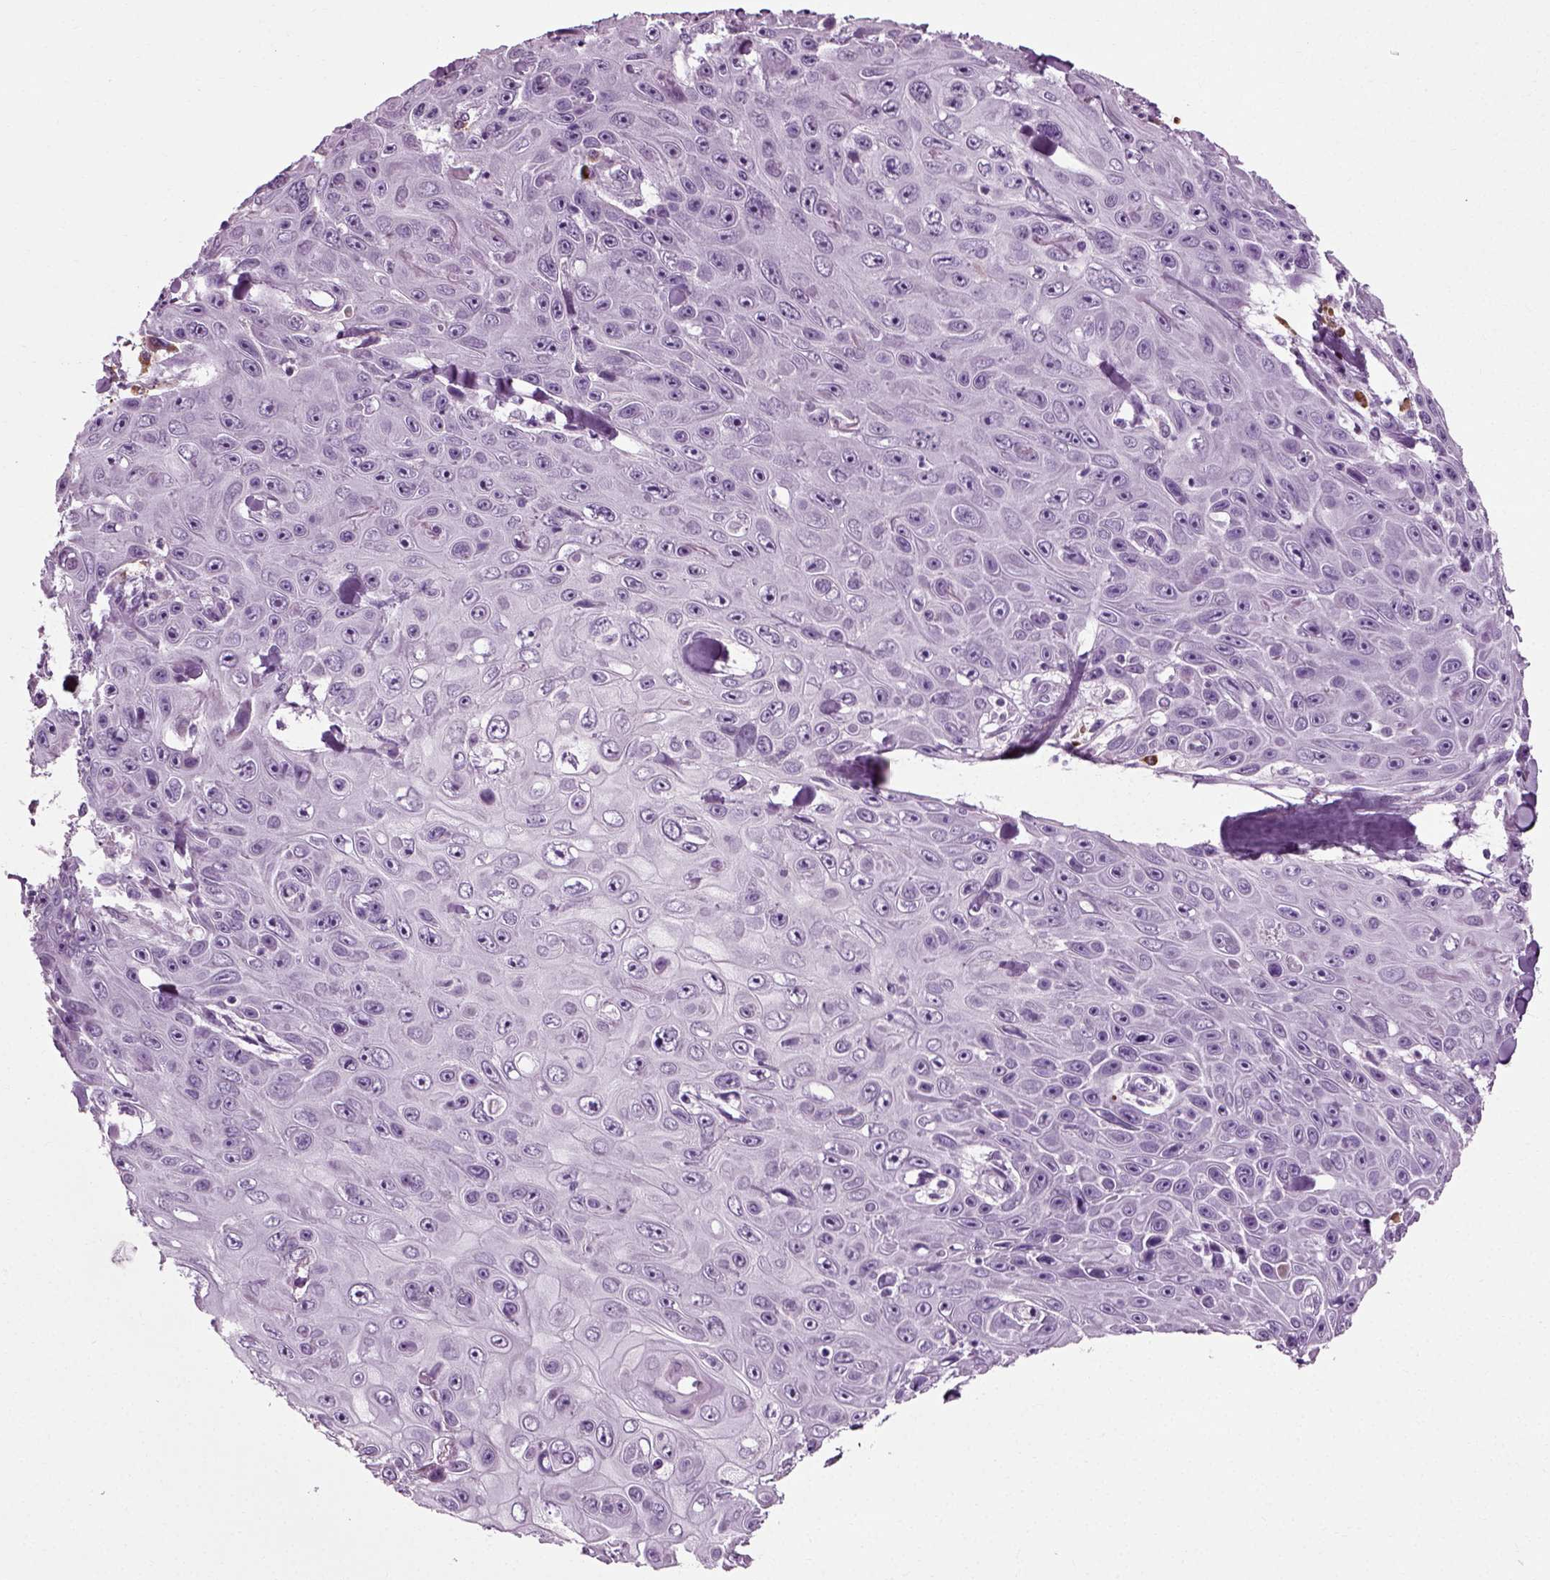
{"staining": {"intensity": "negative", "quantity": "none", "location": "none"}, "tissue": "skin cancer", "cell_type": "Tumor cells", "image_type": "cancer", "snomed": [{"axis": "morphology", "description": "Squamous cell carcinoma, NOS"}, {"axis": "topography", "description": "Skin"}], "caption": "Human squamous cell carcinoma (skin) stained for a protein using IHC demonstrates no positivity in tumor cells.", "gene": "SLC26A8", "patient": {"sex": "male", "age": 82}}